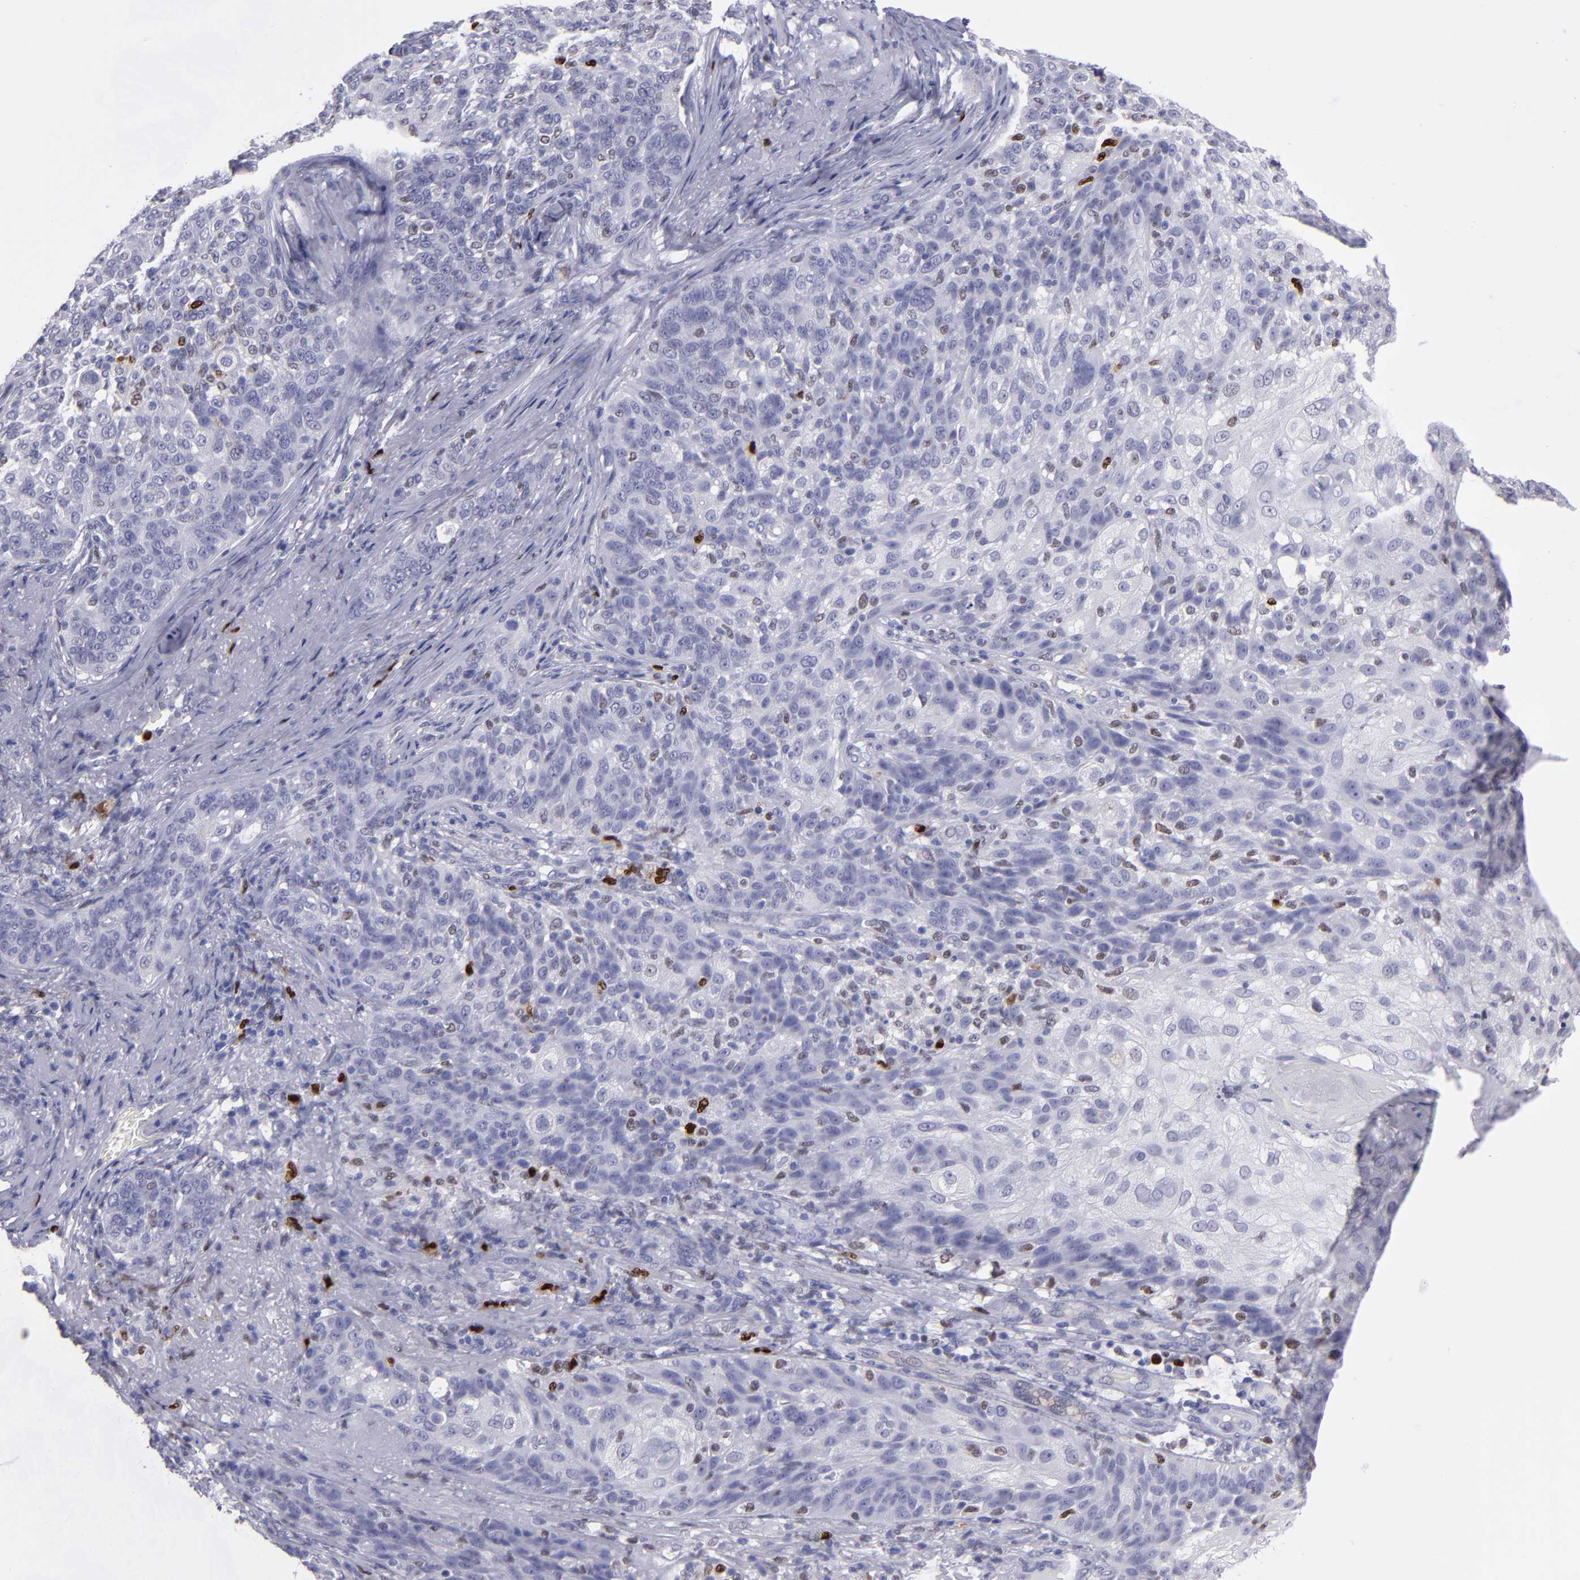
{"staining": {"intensity": "negative", "quantity": "none", "location": "none"}, "tissue": "skin cancer", "cell_type": "Tumor cells", "image_type": "cancer", "snomed": [{"axis": "morphology", "description": "Normal tissue, NOS"}, {"axis": "morphology", "description": "Squamous cell carcinoma, NOS"}, {"axis": "topography", "description": "Skin"}], "caption": "The histopathology image exhibits no staining of tumor cells in skin cancer (squamous cell carcinoma).", "gene": "IRF8", "patient": {"sex": "female", "age": 83}}